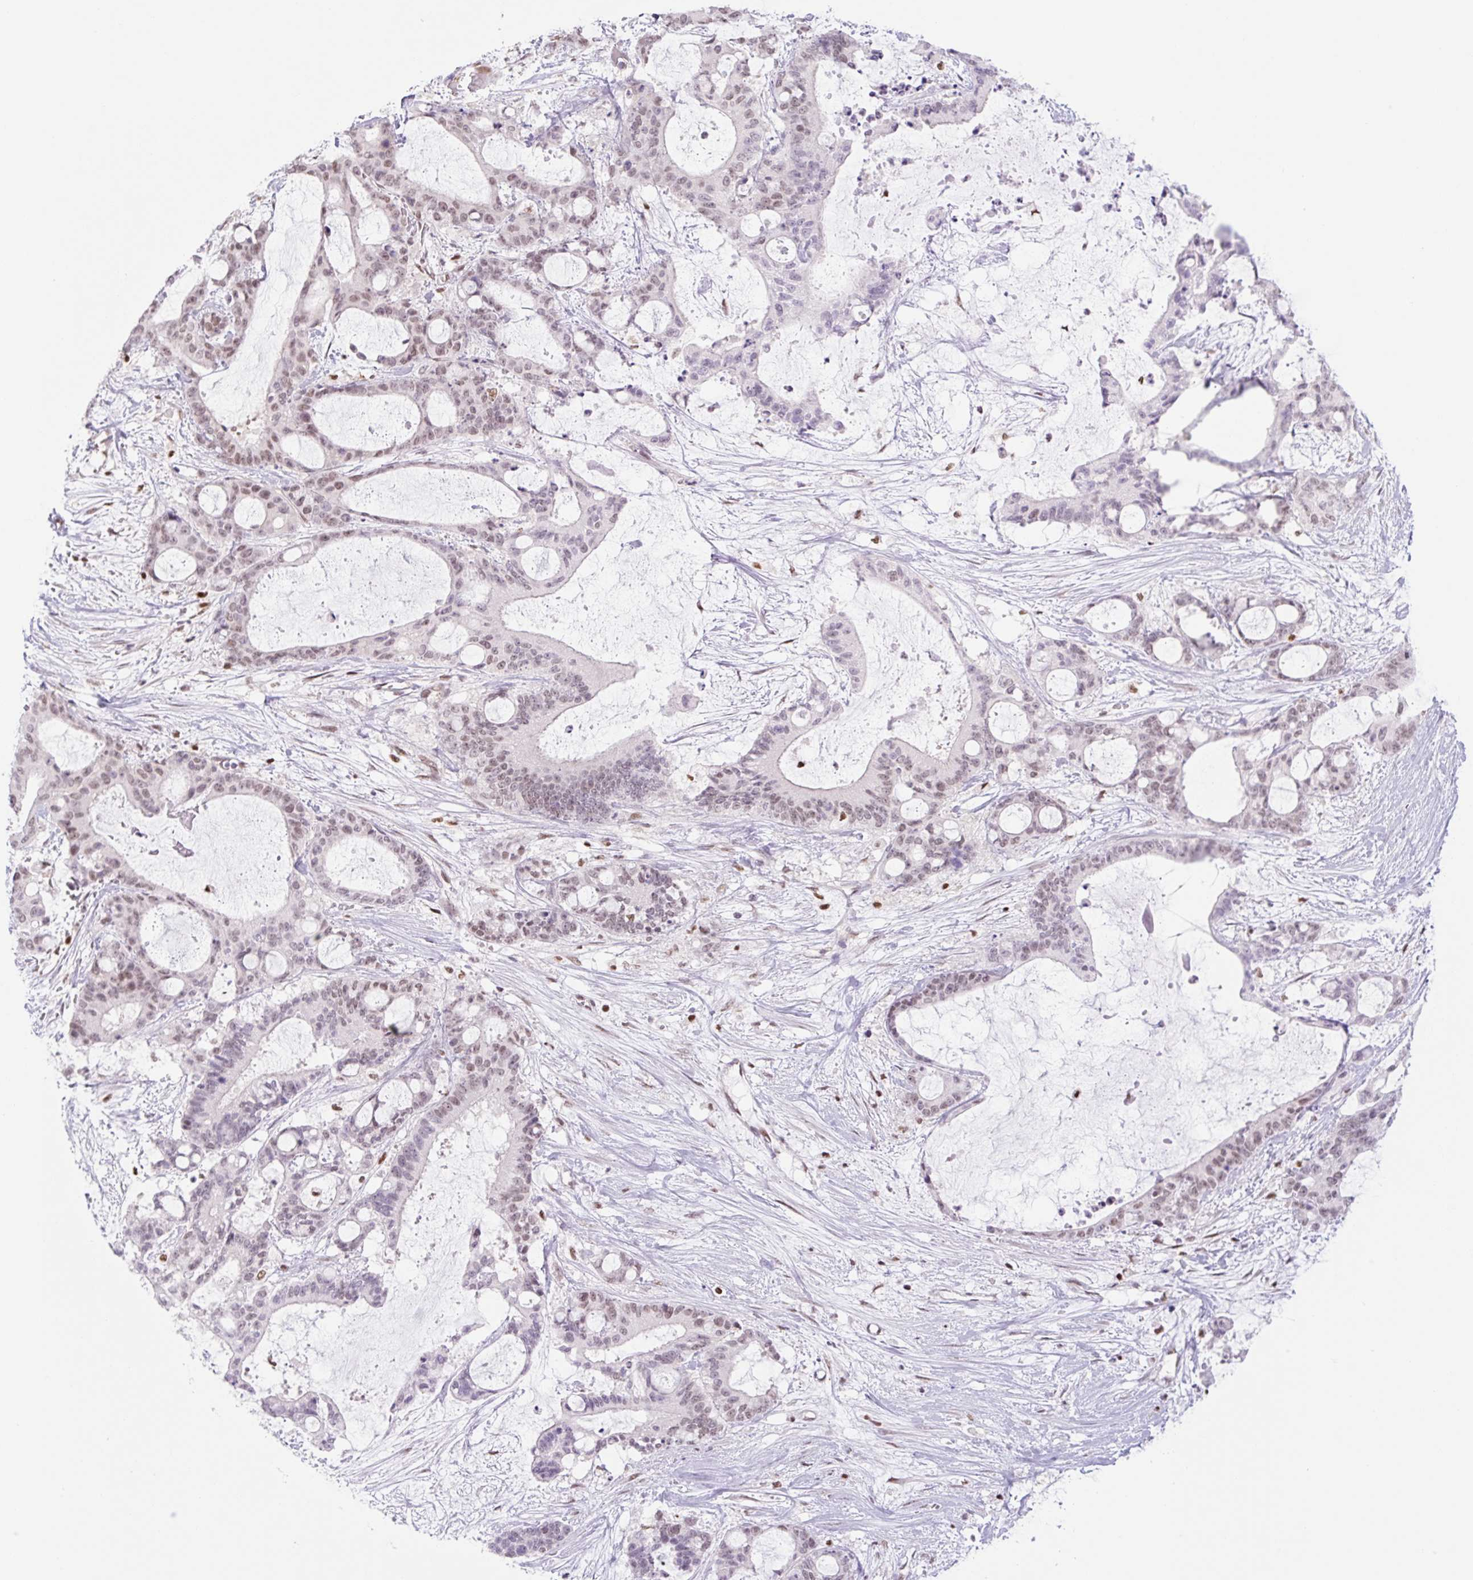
{"staining": {"intensity": "weak", "quantity": "25%-75%", "location": "nuclear"}, "tissue": "liver cancer", "cell_type": "Tumor cells", "image_type": "cancer", "snomed": [{"axis": "morphology", "description": "Normal tissue, NOS"}, {"axis": "morphology", "description": "Cholangiocarcinoma"}, {"axis": "topography", "description": "Liver"}, {"axis": "topography", "description": "Peripheral nerve tissue"}], "caption": "Immunohistochemistry (IHC) micrograph of neoplastic tissue: human liver cancer (cholangiocarcinoma) stained using IHC displays low levels of weak protein expression localized specifically in the nuclear of tumor cells, appearing as a nuclear brown color.", "gene": "TLE3", "patient": {"sex": "female", "age": 73}}